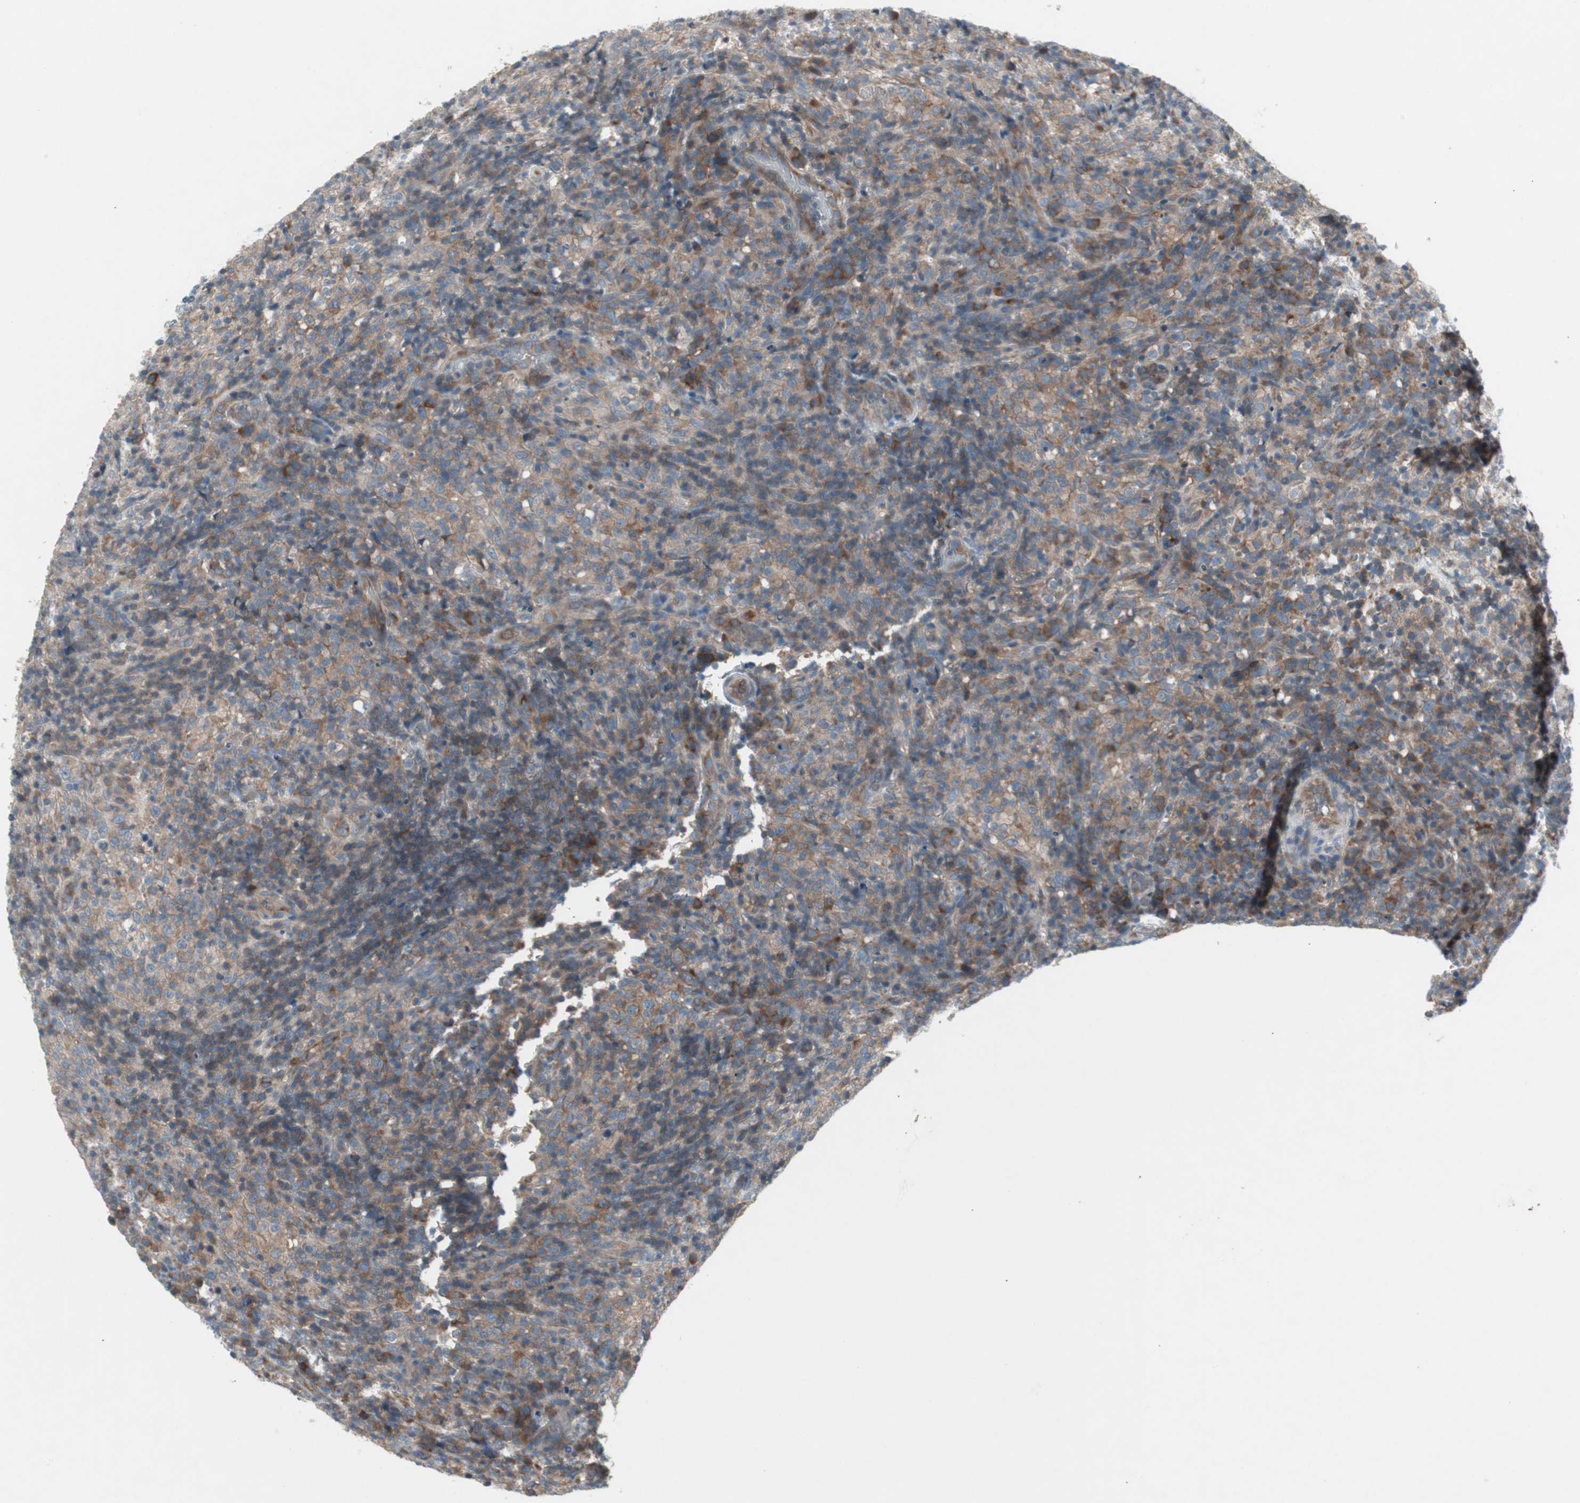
{"staining": {"intensity": "moderate", "quantity": ">75%", "location": "cytoplasmic/membranous"}, "tissue": "lymphoma", "cell_type": "Tumor cells", "image_type": "cancer", "snomed": [{"axis": "morphology", "description": "Malignant lymphoma, non-Hodgkin's type, High grade"}, {"axis": "topography", "description": "Lymph node"}], "caption": "Lymphoma stained with DAB immunohistochemistry exhibits medium levels of moderate cytoplasmic/membranous expression in about >75% of tumor cells.", "gene": "PANK2", "patient": {"sex": "female", "age": 76}}